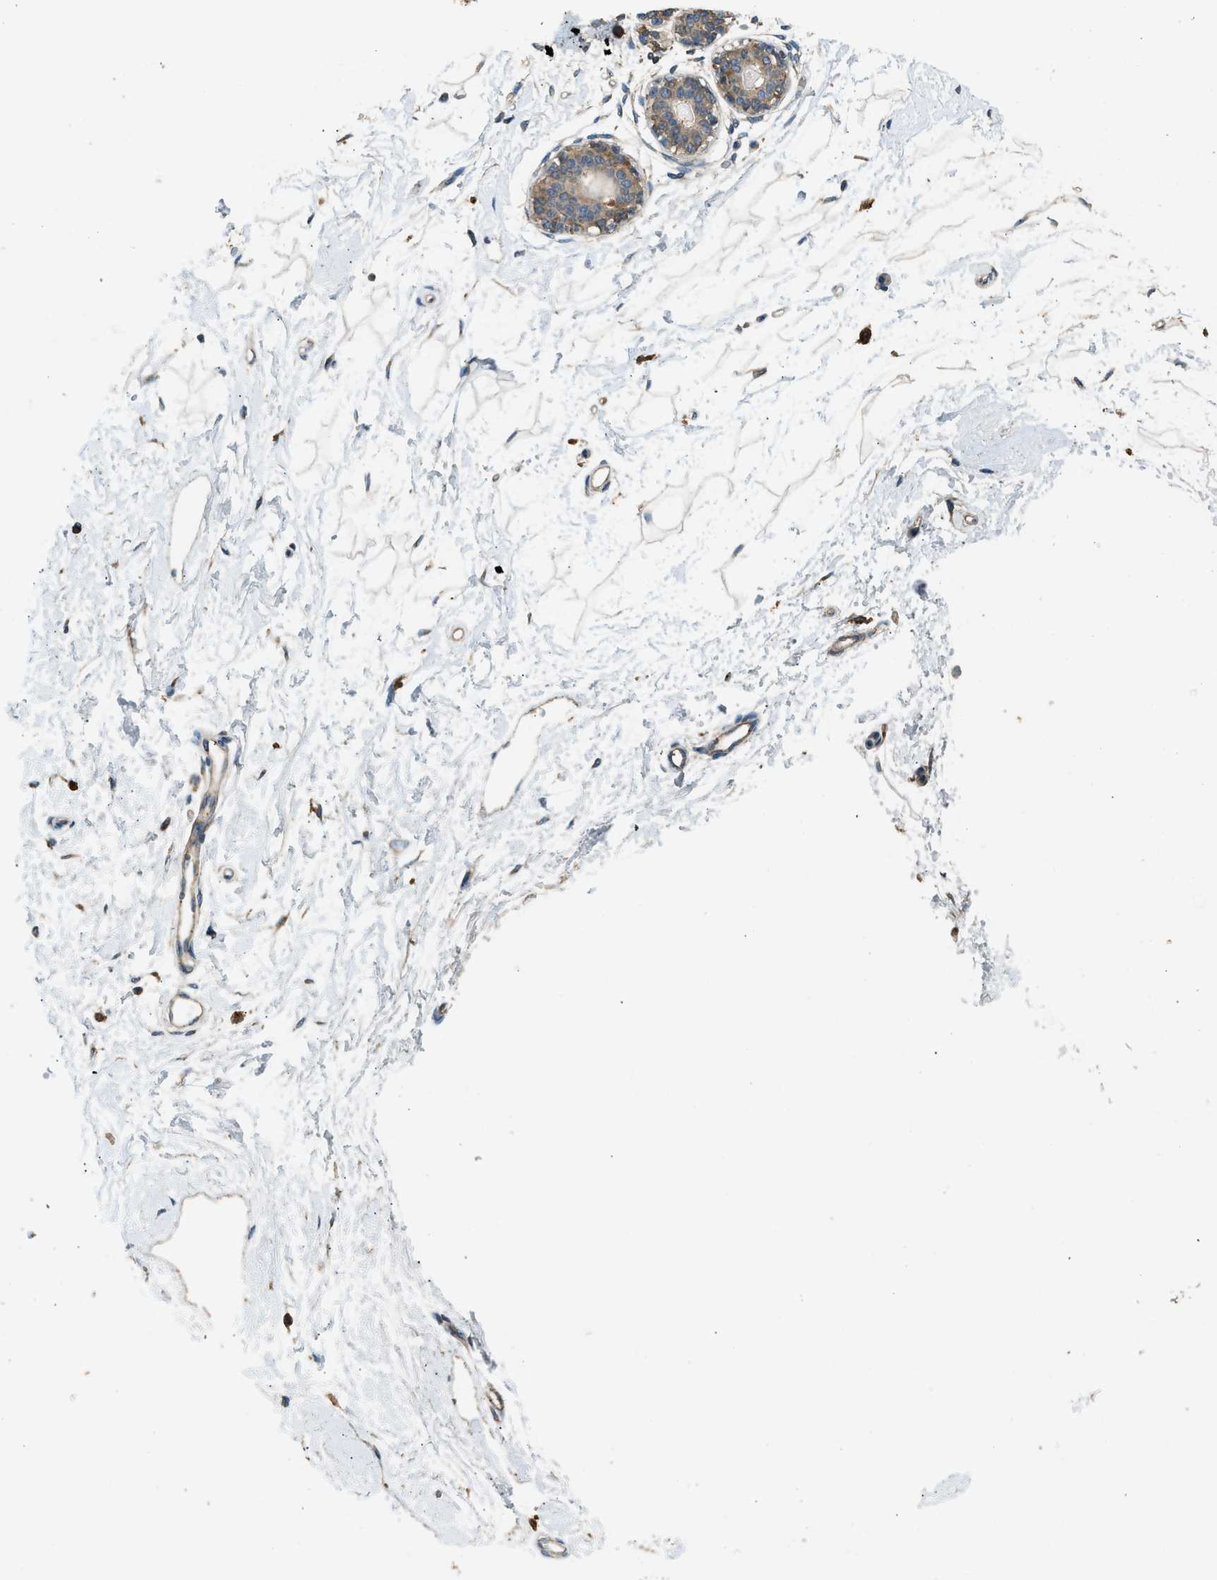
{"staining": {"intensity": "weak", "quantity": ">75%", "location": "cytoplasmic/membranous"}, "tissue": "breast", "cell_type": "Adipocytes", "image_type": "normal", "snomed": [{"axis": "morphology", "description": "Normal tissue, NOS"}, {"axis": "topography", "description": "Breast"}], "caption": "Weak cytoplasmic/membranous staining is appreciated in approximately >75% of adipocytes in benign breast. Using DAB (3,3'-diaminobenzidine) (brown) and hematoxylin (blue) stains, captured at high magnification using brightfield microscopy.", "gene": "CTSB", "patient": {"sex": "female", "age": 45}}